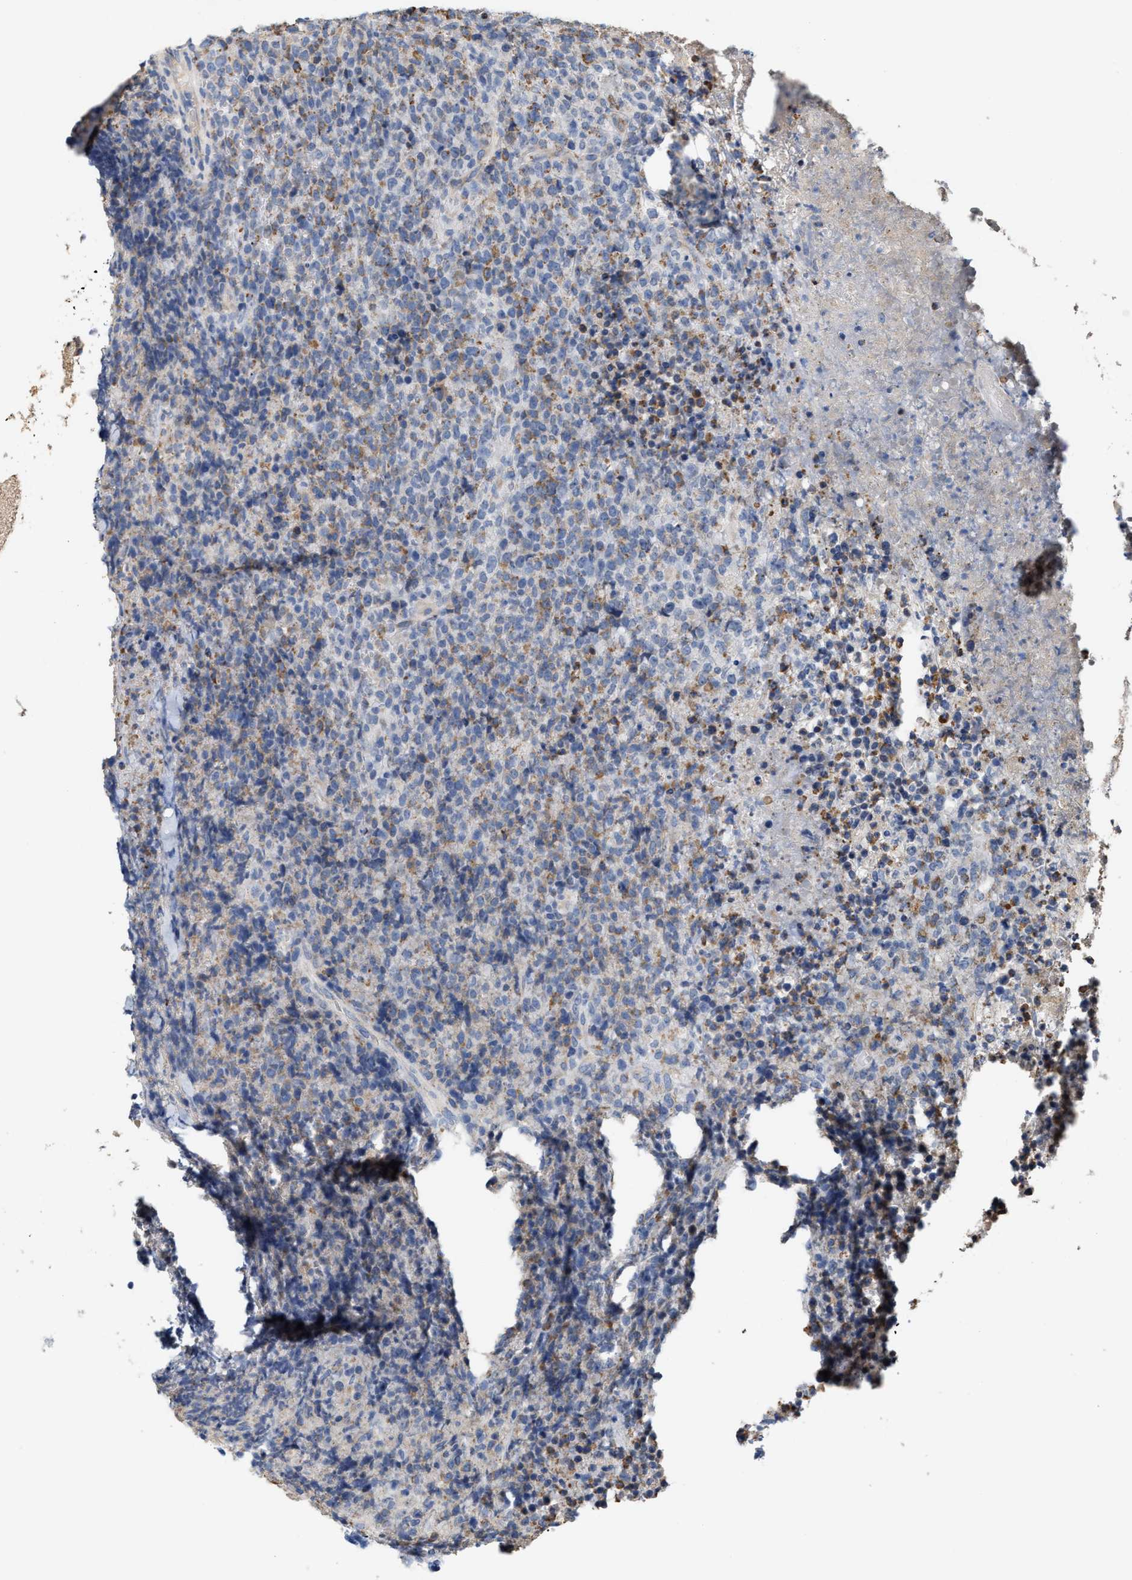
{"staining": {"intensity": "moderate", "quantity": "<25%", "location": "cytoplasmic/membranous"}, "tissue": "lymphoma", "cell_type": "Tumor cells", "image_type": "cancer", "snomed": [{"axis": "morphology", "description": "Malignant lymphoma, non-Hodgkin's type, Low grade"}, {"axis": "topography", "description": "Lymph node"}], "caption": "IHC staining of lymphoma, which shows low levels of moderate cytoplasmic/membranous positivity in about <25% of tumor cells indicating moderate cytoplasmic/membranous protein expression. The staining was performed using DAB (3,3'-diaminobenzidine) (brown) for protein detection and nuclei were counterstained in hematoxylin (blue).", "gene": "RYR2", "patient": {"sex": "male", "age": 66}}